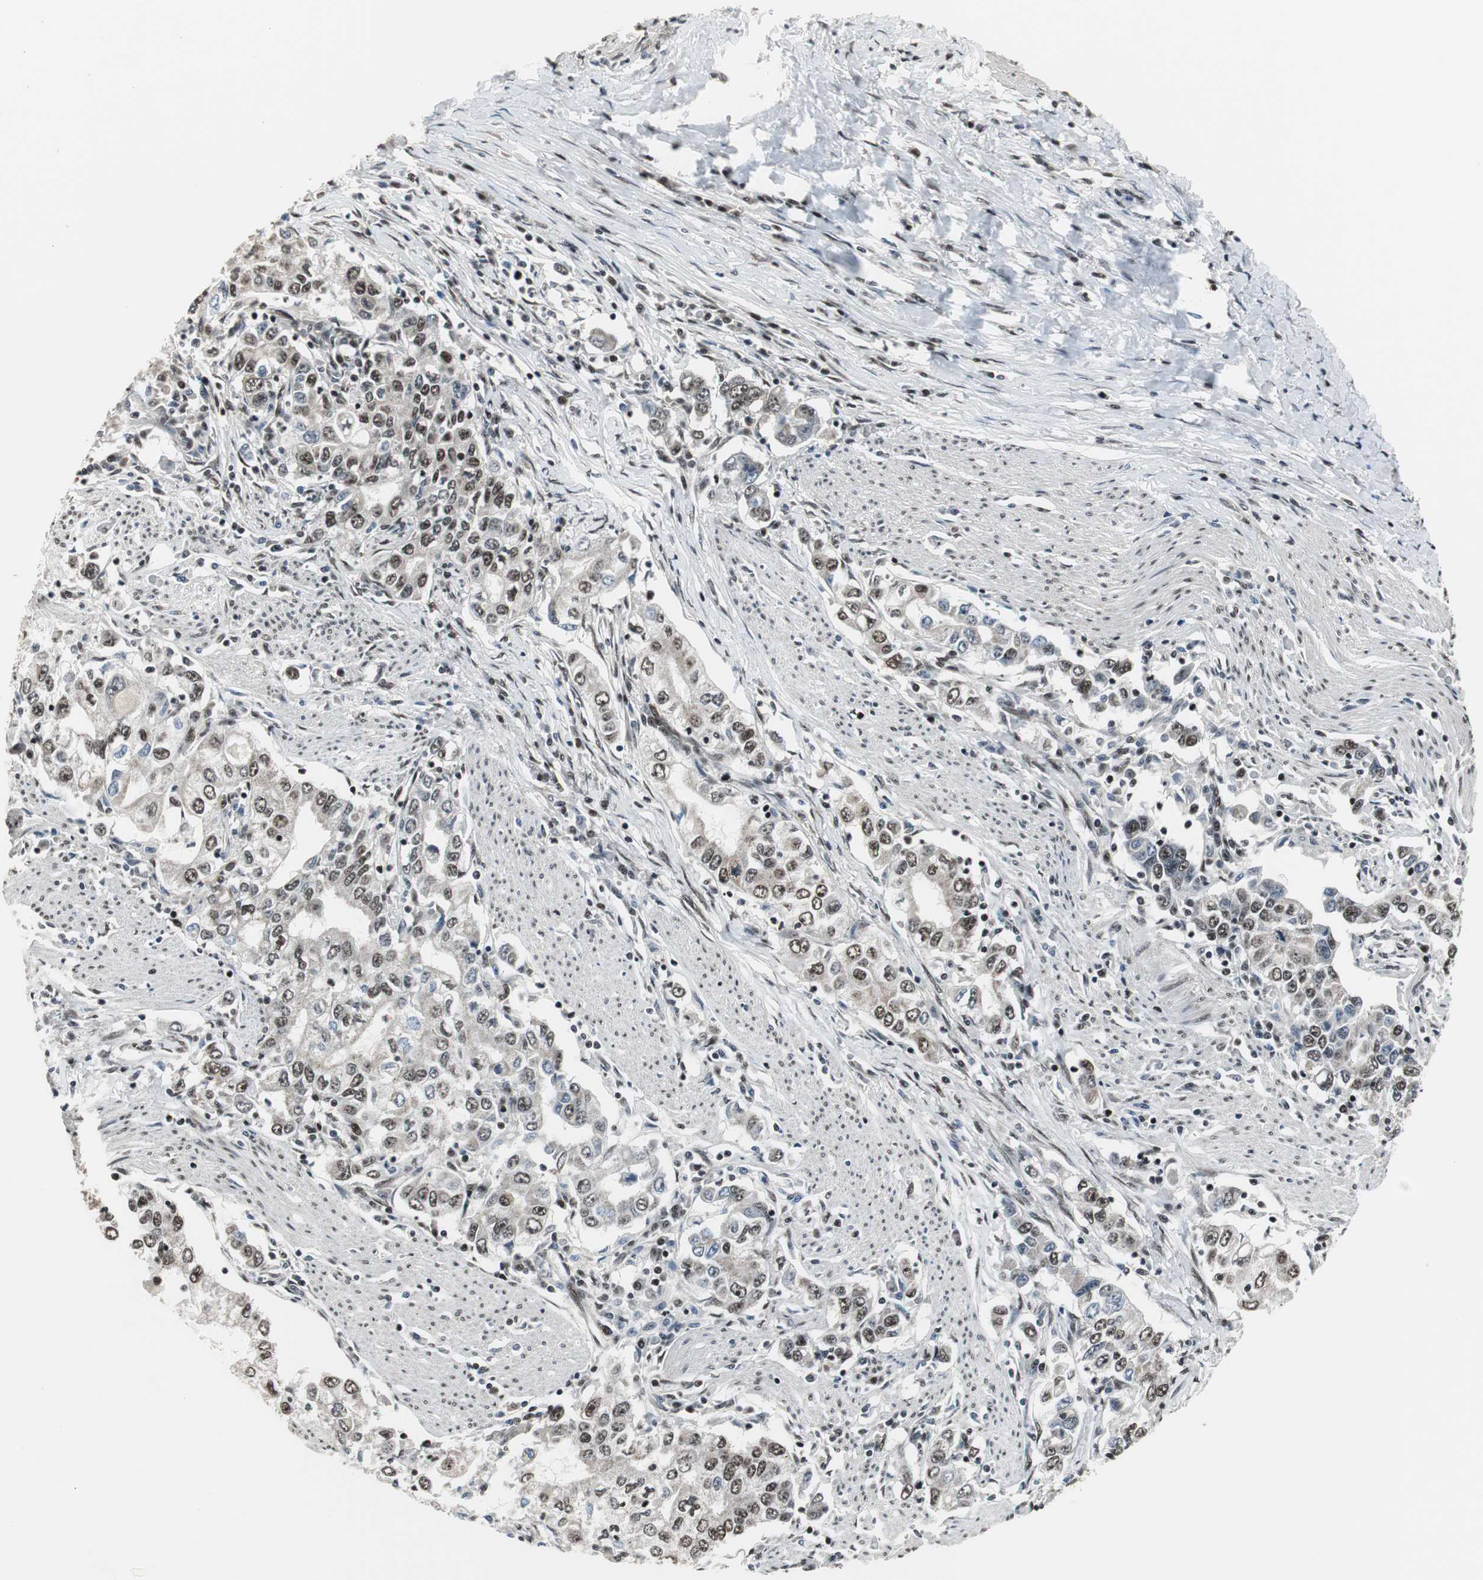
{"staining": {"intensity": "moderate", "quantity": ">75%", "location": "nuclear"}, "tissue": "stomach cancer", "cell_type": "Tumor cells", "image_type": "cancer", "snomed": [{"axis": "morphology", "description": "Adenocarcinoma, NOS"}, {"axis": "topography", "description": "Stomach, lower"}], "caption": "IHC (DAB) staining of stomach cancer displays moderate nuclear protein expression in about >75% of tumor cells. The staining was performed using DAB to visualize the protein expression in brown, while the nuclei were stained in blue with hematoxylin (Magnification: 20x).", "gene": "CDK9", "patient": {"sex": "female", "age": 72}}